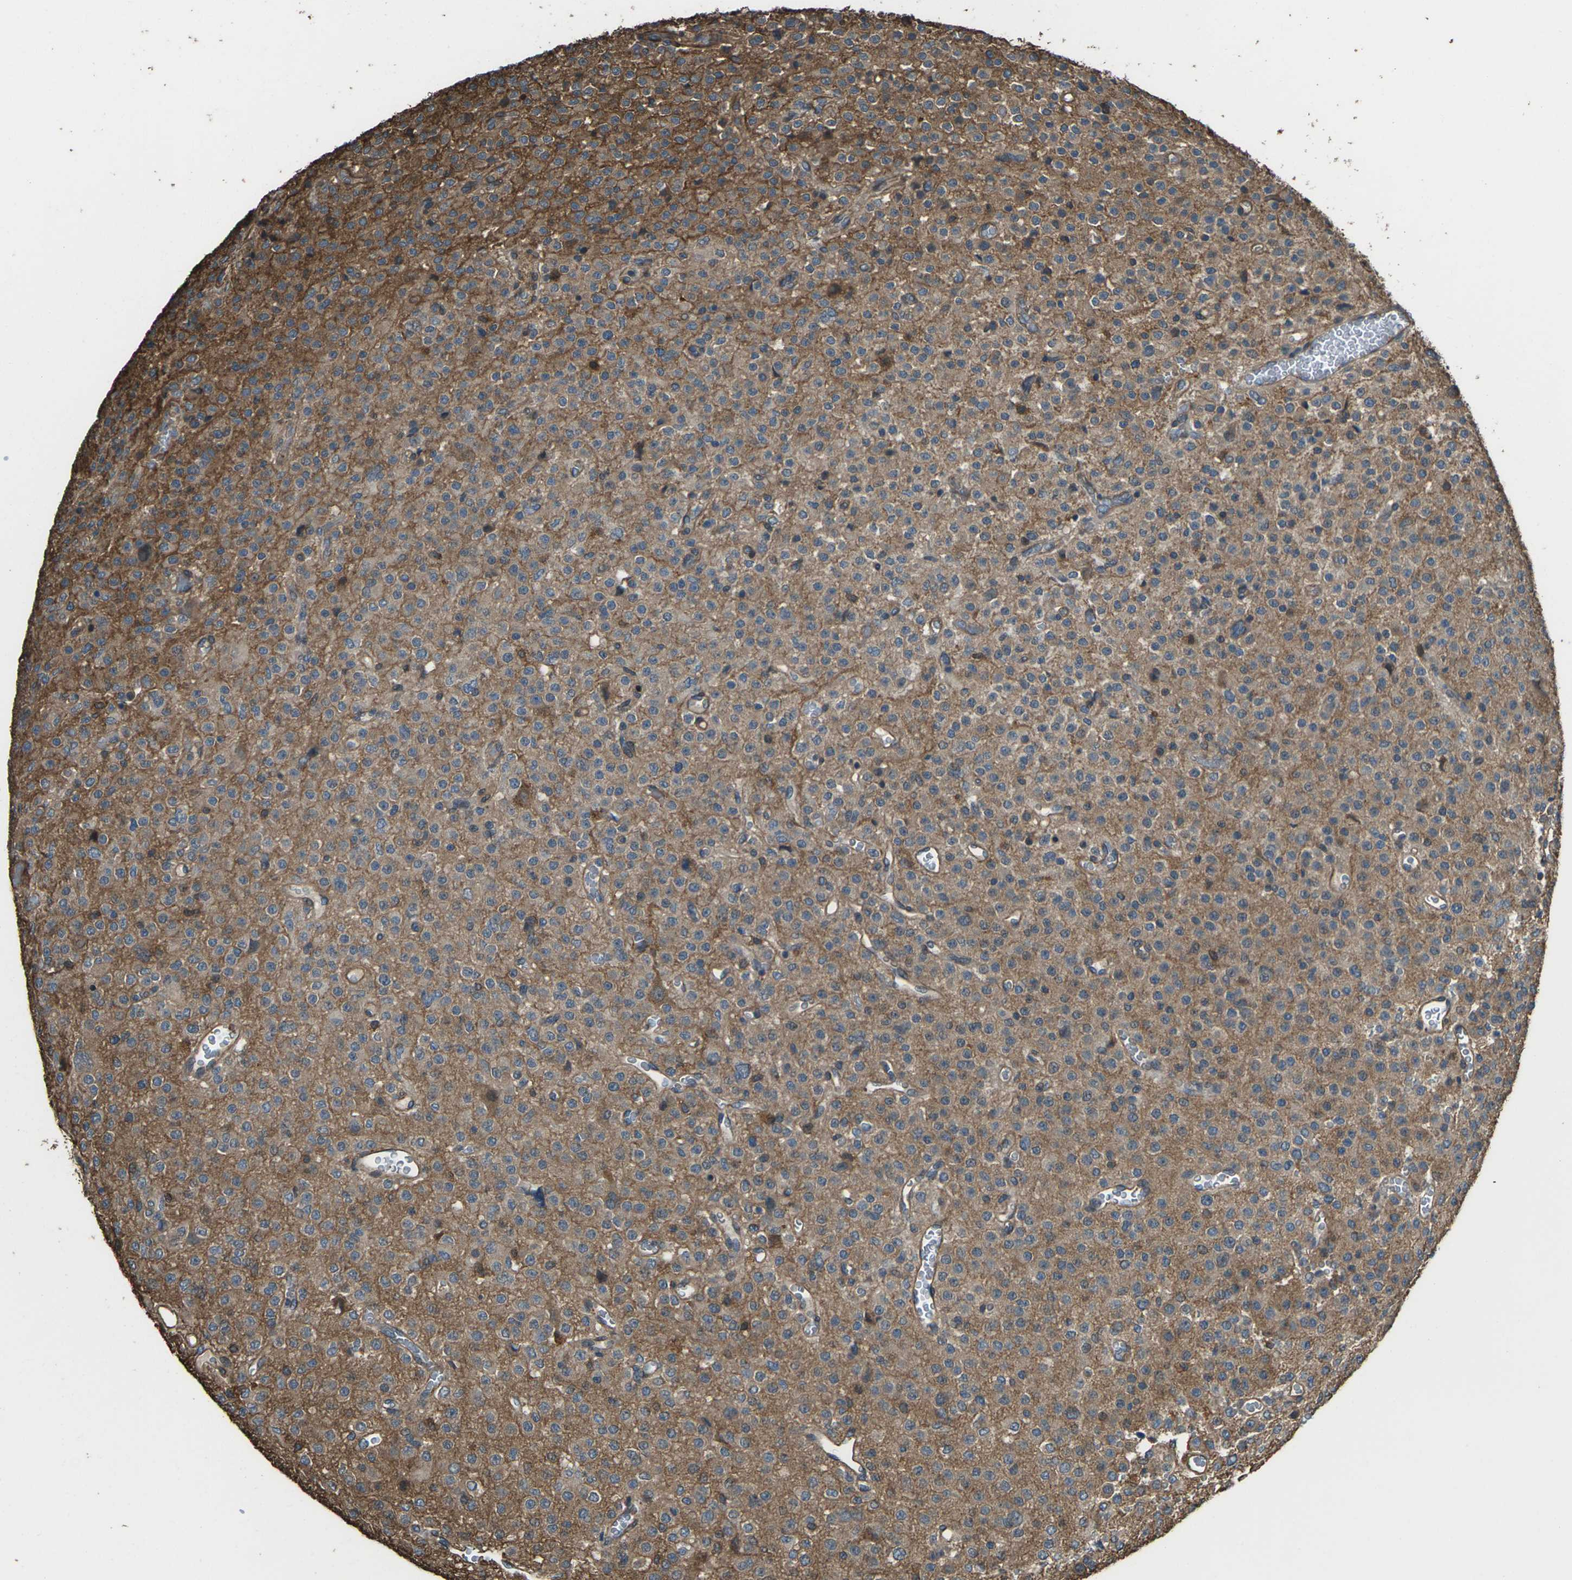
{"staining": {"intensity": "moderate", "quantity": ">75%", "location": "cytoplasmic/membranous"}, "tissue": "glioma", "cell_type": "Tumor cells", "image_type": "cancer", "snomed": [{"axis": "morphology", "description": "Glioma, malignant, Low grade"}, {"axis": "topography", "description": "Brain"}], "caption": "Protein staining of low-grade glioma (malignant) tissue reveals moderate cytoplasmic/membranous staining in about >75% of tumor cells. Ihc stains the protein in brown and the nuclei are stained blue.", "gene": "DHPS", "patient": {"sex": "male", "age": 38}}